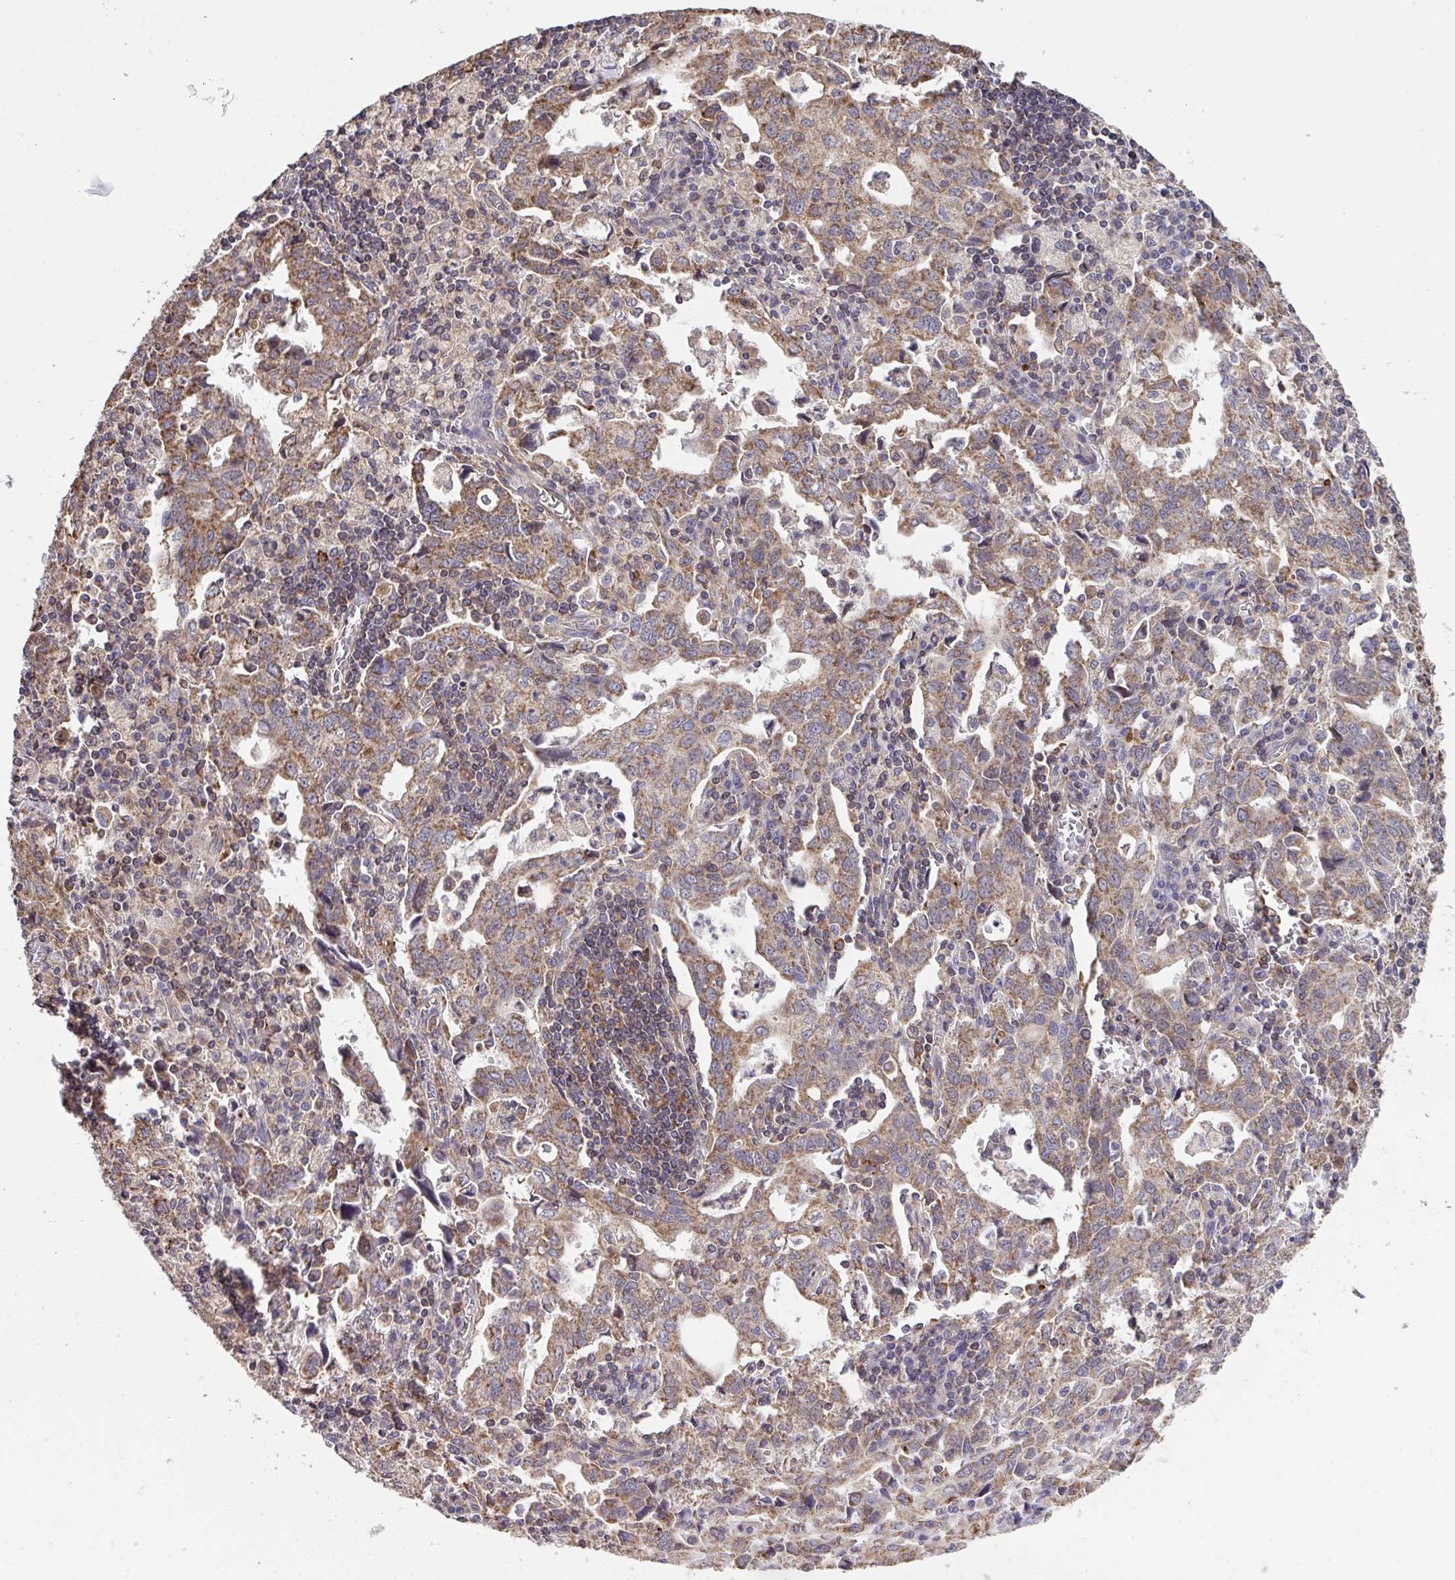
{"staining": {"intensity": "weak", "quantity": ">75%", "location": "cytoplasmic/membranous"}, "tissue": "stomach cancer", "cell_type": "Tumor cells", "image_type": "cancer", "snomed": [{"axis": "morphology", "description": "Adenocarcinoma, NOS"}, {"axis": "topography", "description": "Stomach, upper"}], "caption": "DAB (3,3'-diaminobenzidine) immunohistochemical staining of stomach adenocarcinoma demonstrates weak cytoplasmic/membranous protein positivity in about >75% of tumor cells. (DAB IHC with brightfield microscopy, high magnification).", "gene": "PPM1H", "patient": {"sex": "male", "age": 85}}